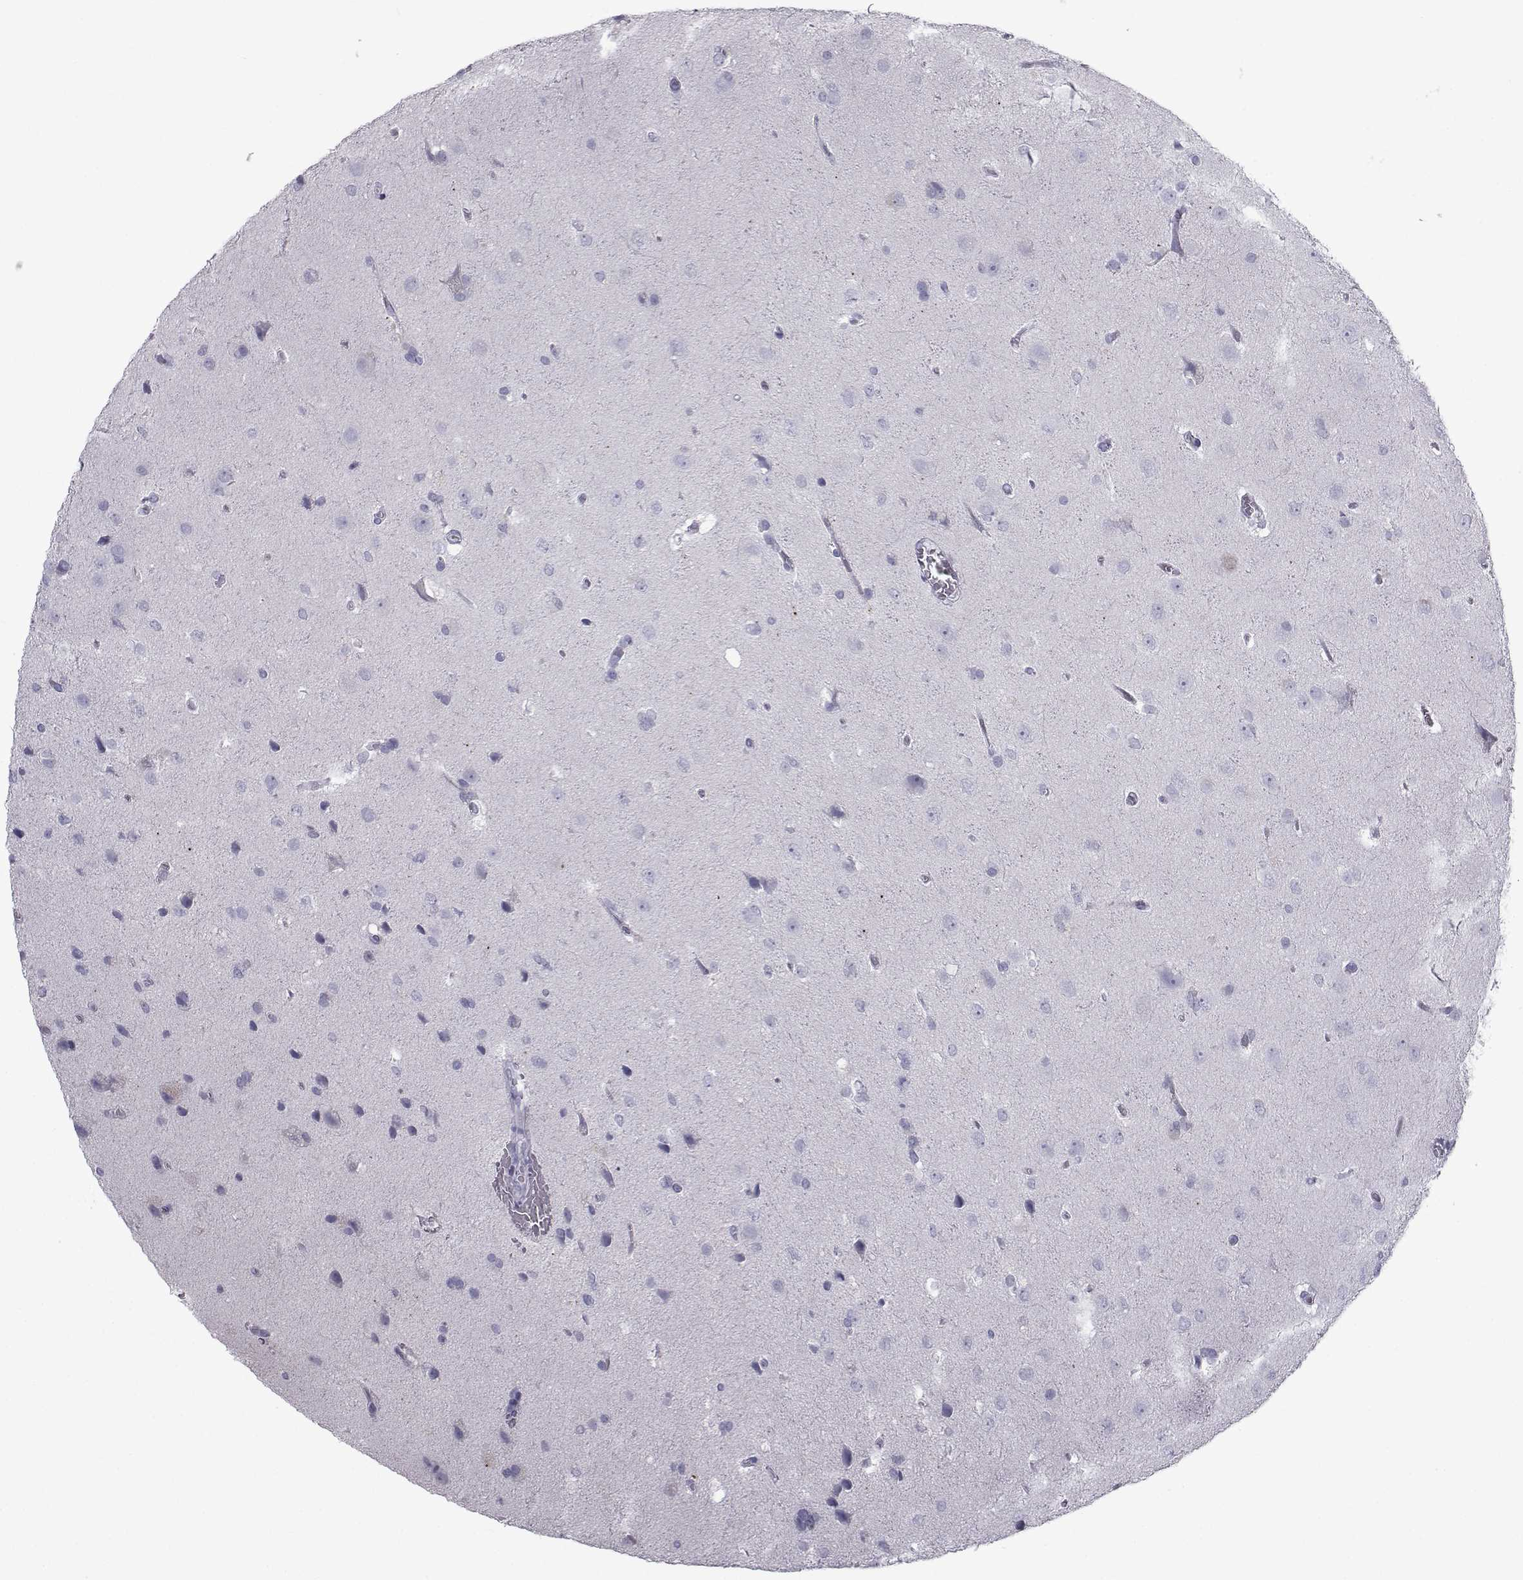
{"staining": {"intensity": "negative", "quantity": "none", "location": "none"}, "tissue": "glioma", "cell_type": "Tumor cells", "image_type": "cancer", "snomed": [{"axis": "morphology", "description": "Glioma, malignant, Low grade"}, {"axis": "topography", "description": "Brain"}], "caption": "High magnification brightfield microscopy of malignant glioma (low-grade) stained with DAB (brown) and counterstained with hematoxylin (blue): tumor cells show no significant expression.", "gene": "FDXR", "patient": {"sex": "male", "age": 58}}